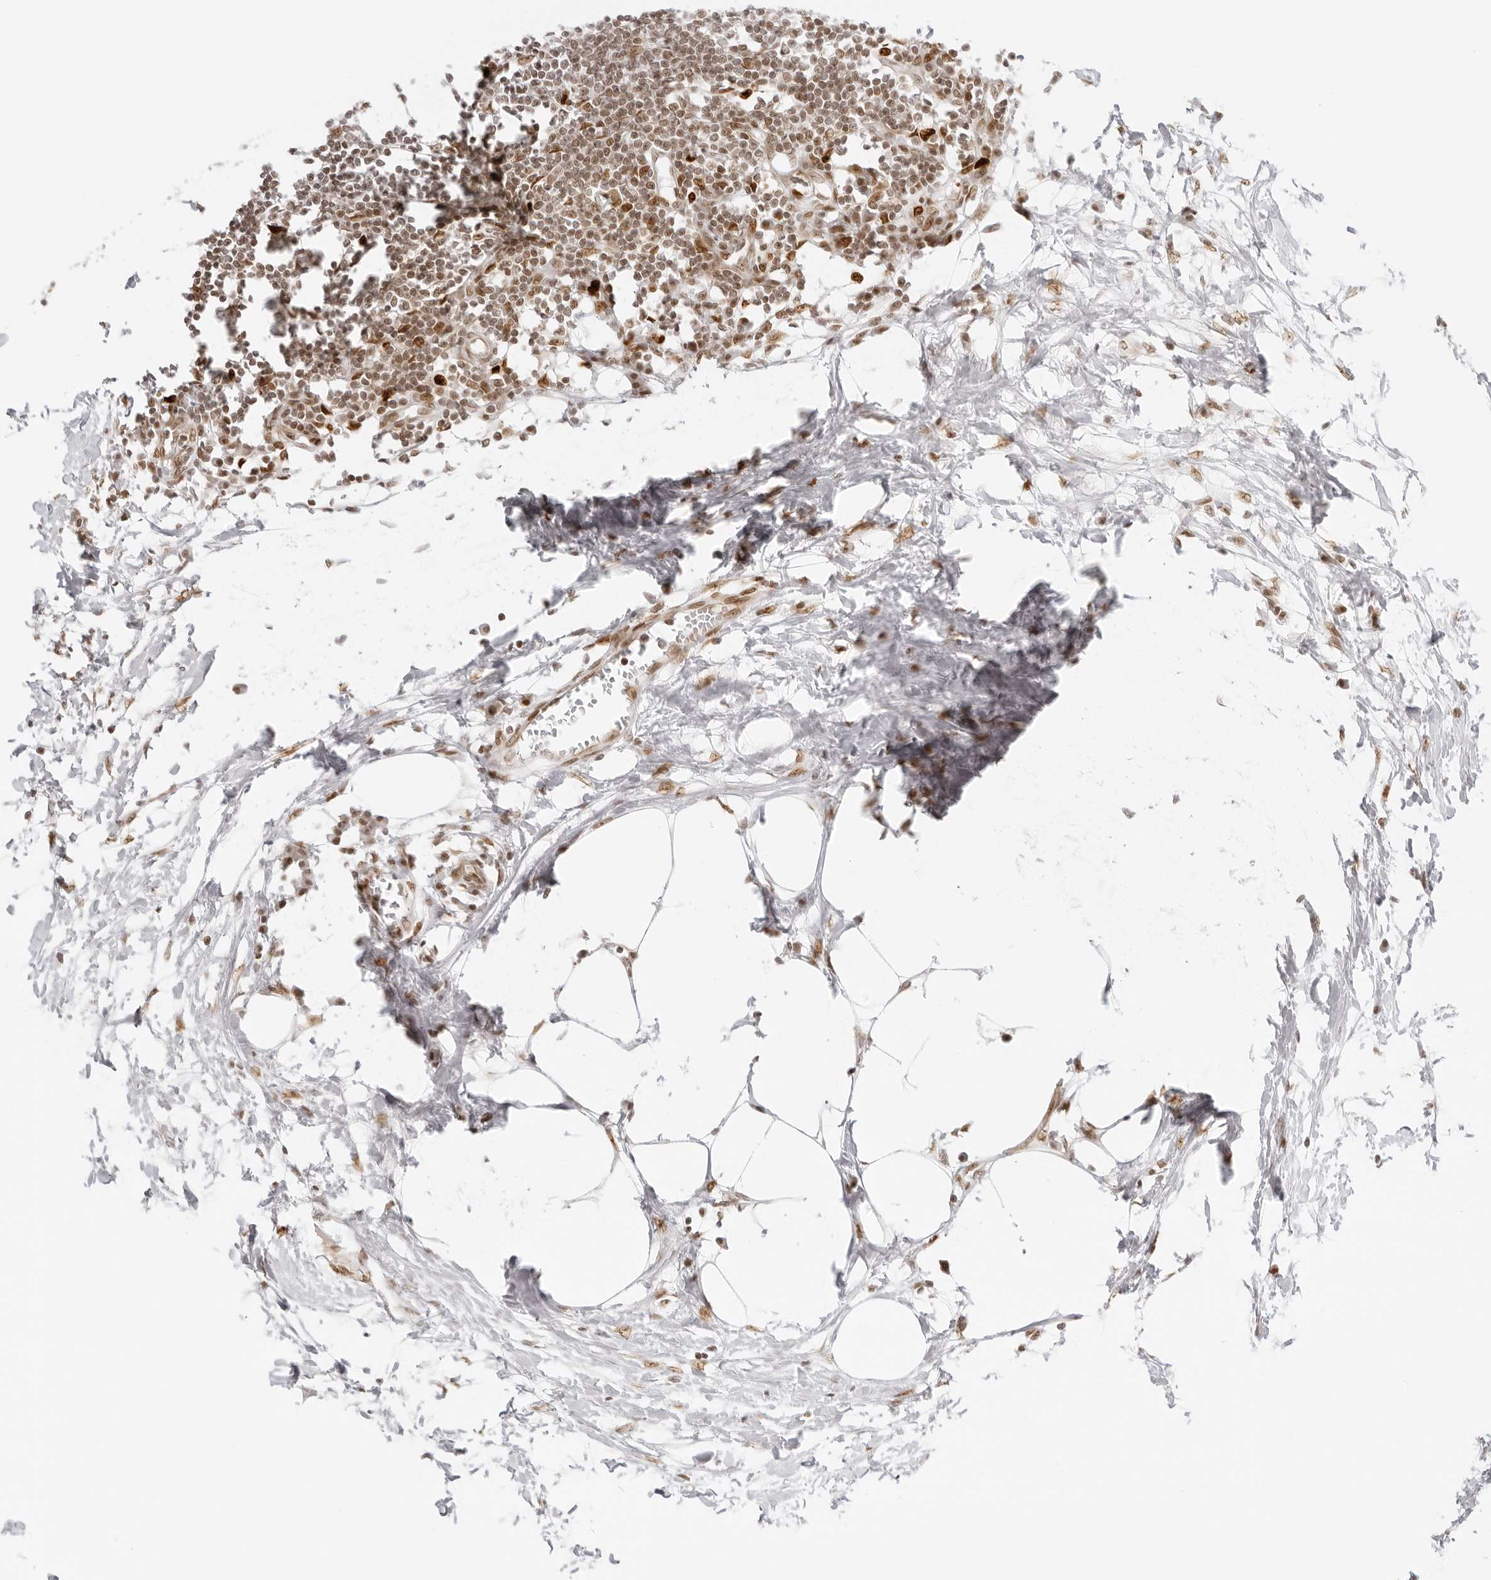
{"staining": {"intensity": "moderate", "quantity": ">75%", "location": "nuclear"}, "tissue": "lymph node", "cell_type": "Germinal center cells", "image_type": "normal", "snomed": [{"axis": "morphology", "description": "Normal tissue, NOS"}, {"axis": "morphology", "description": "Malignant melanoma, Metastatic site"}, {"axis": "topography", "description": "Lymph node"}], "caption": "High-magnification brightfield microscopy of unremarkable lymph node stained with DAB (brown) and counterstained with hematoxylin (blue). germinal center cells exhibit moderate nuclear positivity is identified in about>75% of cells. The protein is stained brown, and the nuclei are stained in blue (DAB IHC with brightfield microscopy, high magnification).", "gene": "RCC1", "patient": {"sex": "male", "age": 41}}